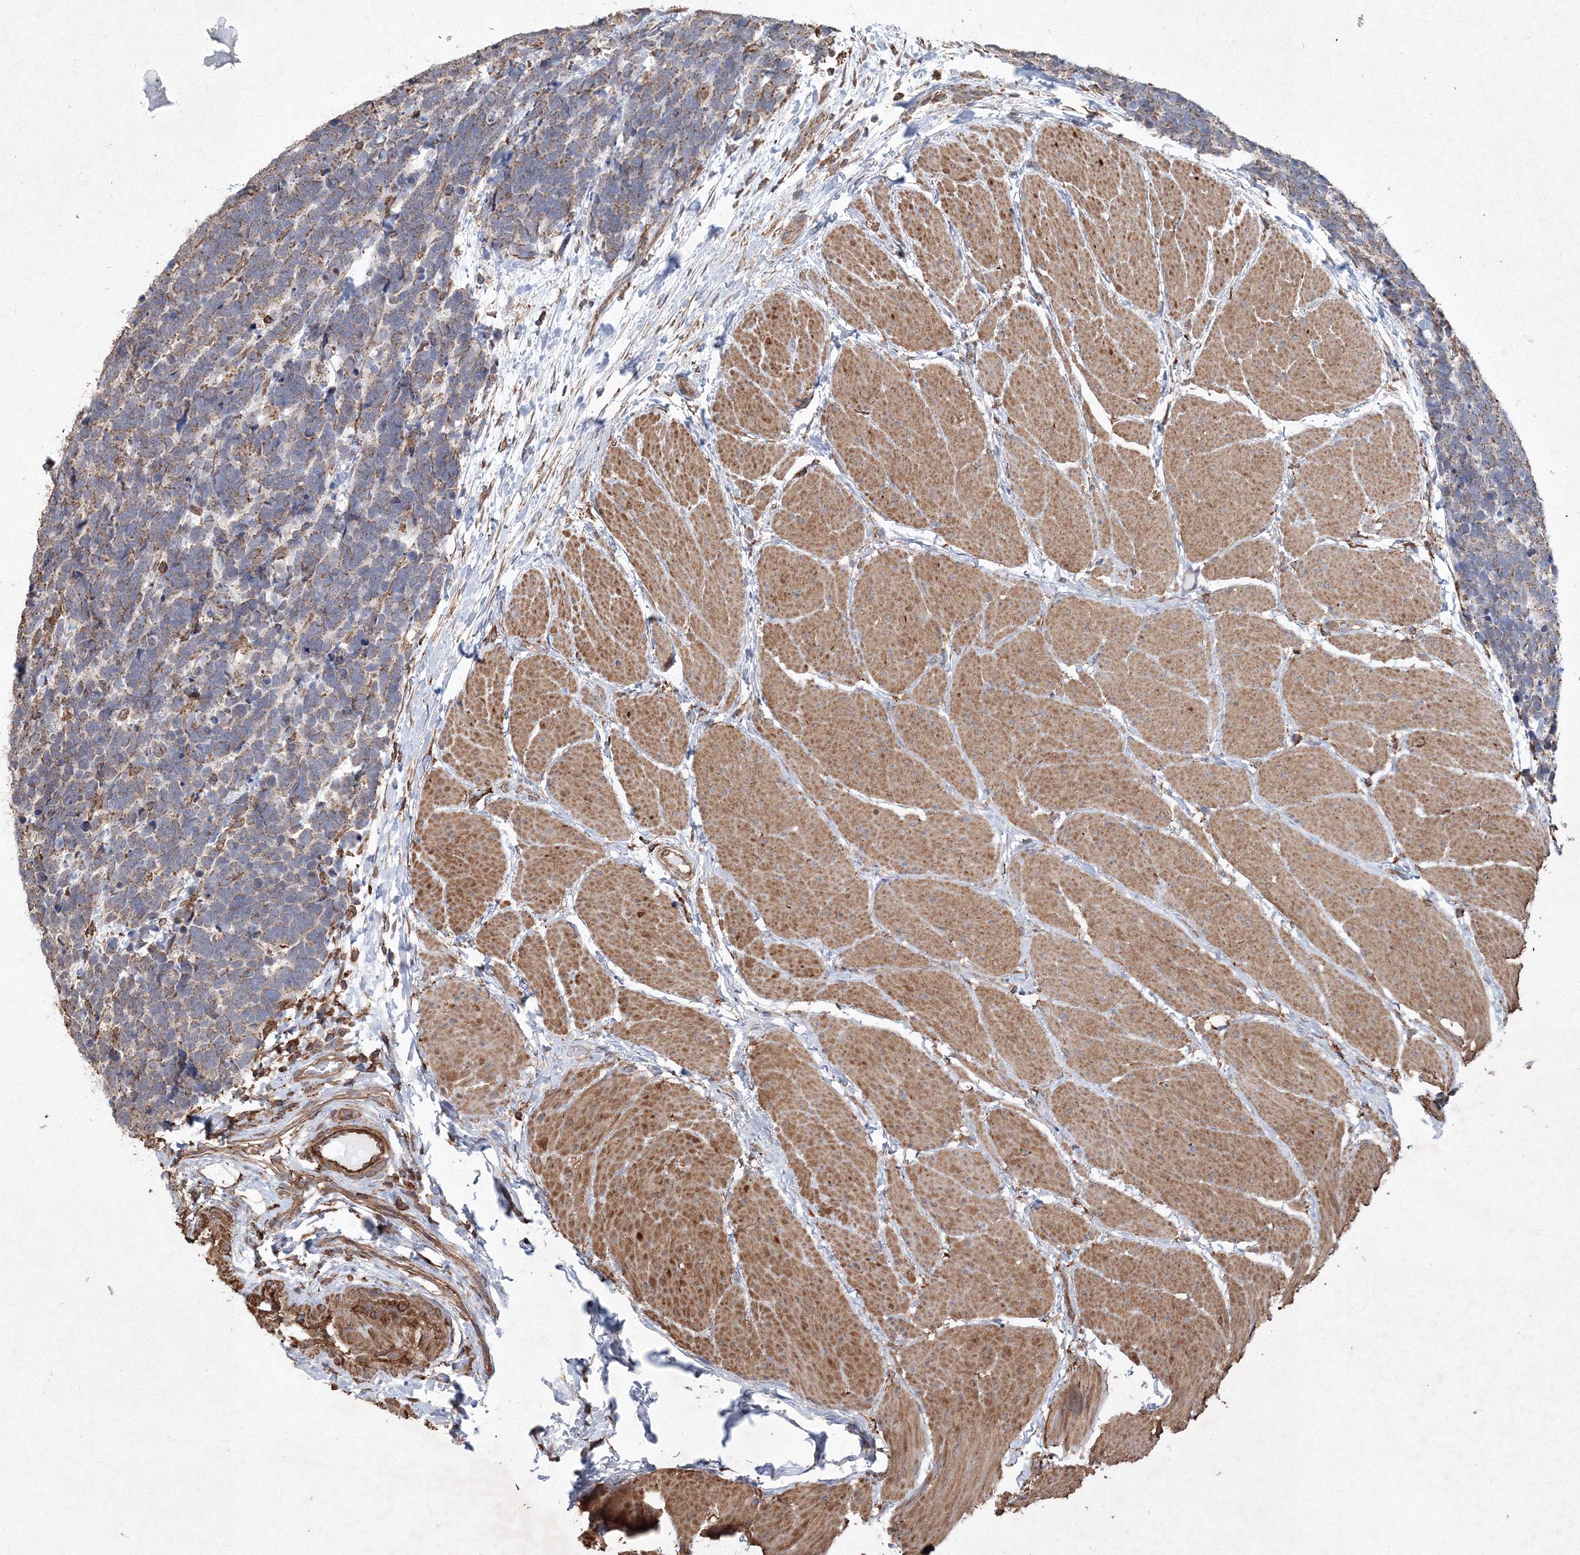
{"staining": {"intensity": "weak", "quantity": "25%-75%", "location": "cytoplasmic/membranous"}, "tissue": "carcinoid", "cell_type": "Tumor cells", "image_type": "cancer", "snomed": [{"axis": "morphology", "description": "Carcinoma, NOS"}, {"axis": "morphology", "description": "Carcinoid, malignant, NOS"}, {"axis": "topography", "description": "Urinary bladder"}], "caption": "Protein expression analysis of carcinoid displays weak cytoplasmic/membranous positivity in approximately 25%-75% of tumor cells.", "gene": "TMEM139", "patient": {"sex": "male", "age": 57}}